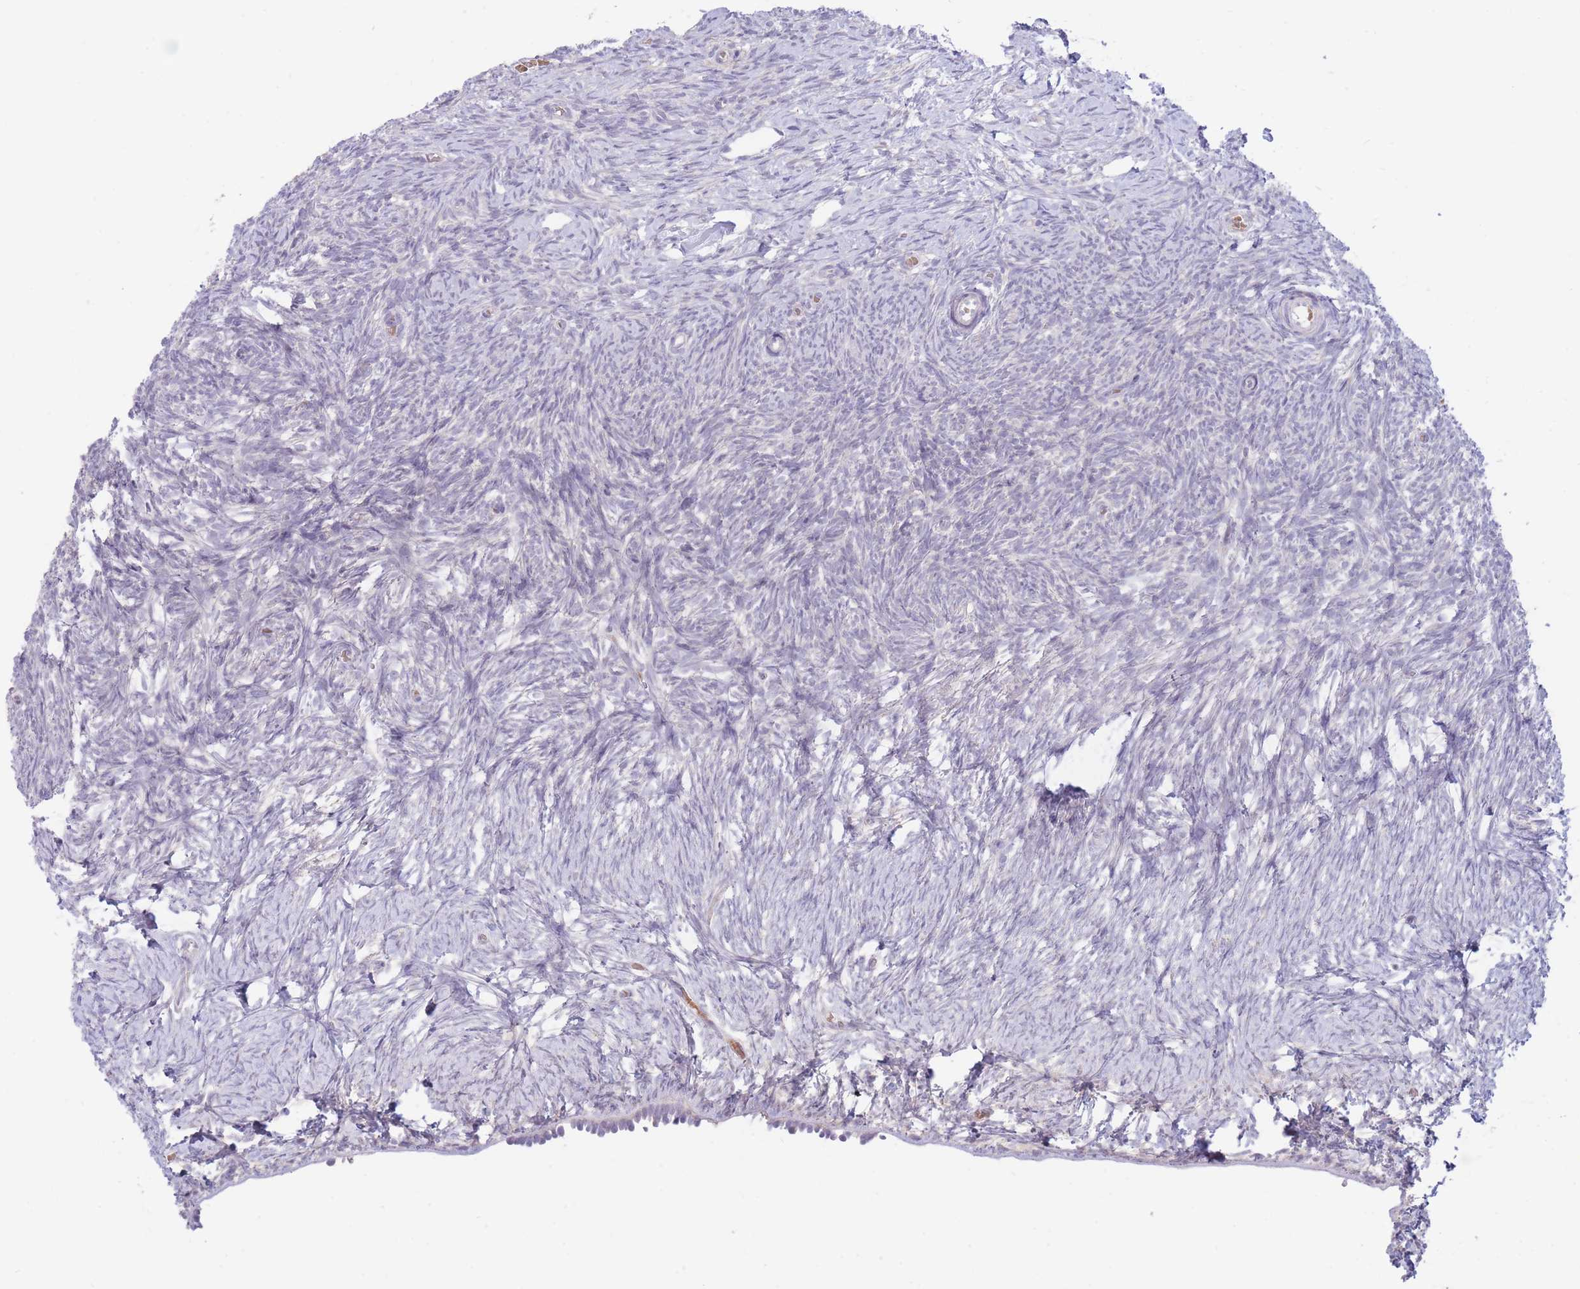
{"staining": {"intensity": "negative", "quantity": "none", "location": "none"}, "tissue": "ovary", "cell_type": "Ovarian stroma cells", "image_type": "normal", "snomed": [{"axis": "morphology", "description": "Normal tissue, NOS"}, {"axis": "topography", "description": "Ovary"}], "caption": "Ovary was stained to show a protein in brown. There is no significant staining in ovarian stroma cells. (DAB (3,3'-diaminobenzidine) immunohistochemistry (IHC) visualized using brightfield microscopy, high magnification).", "gene": "FBXO46", "patient": {"sex": "female", "age": 39}}